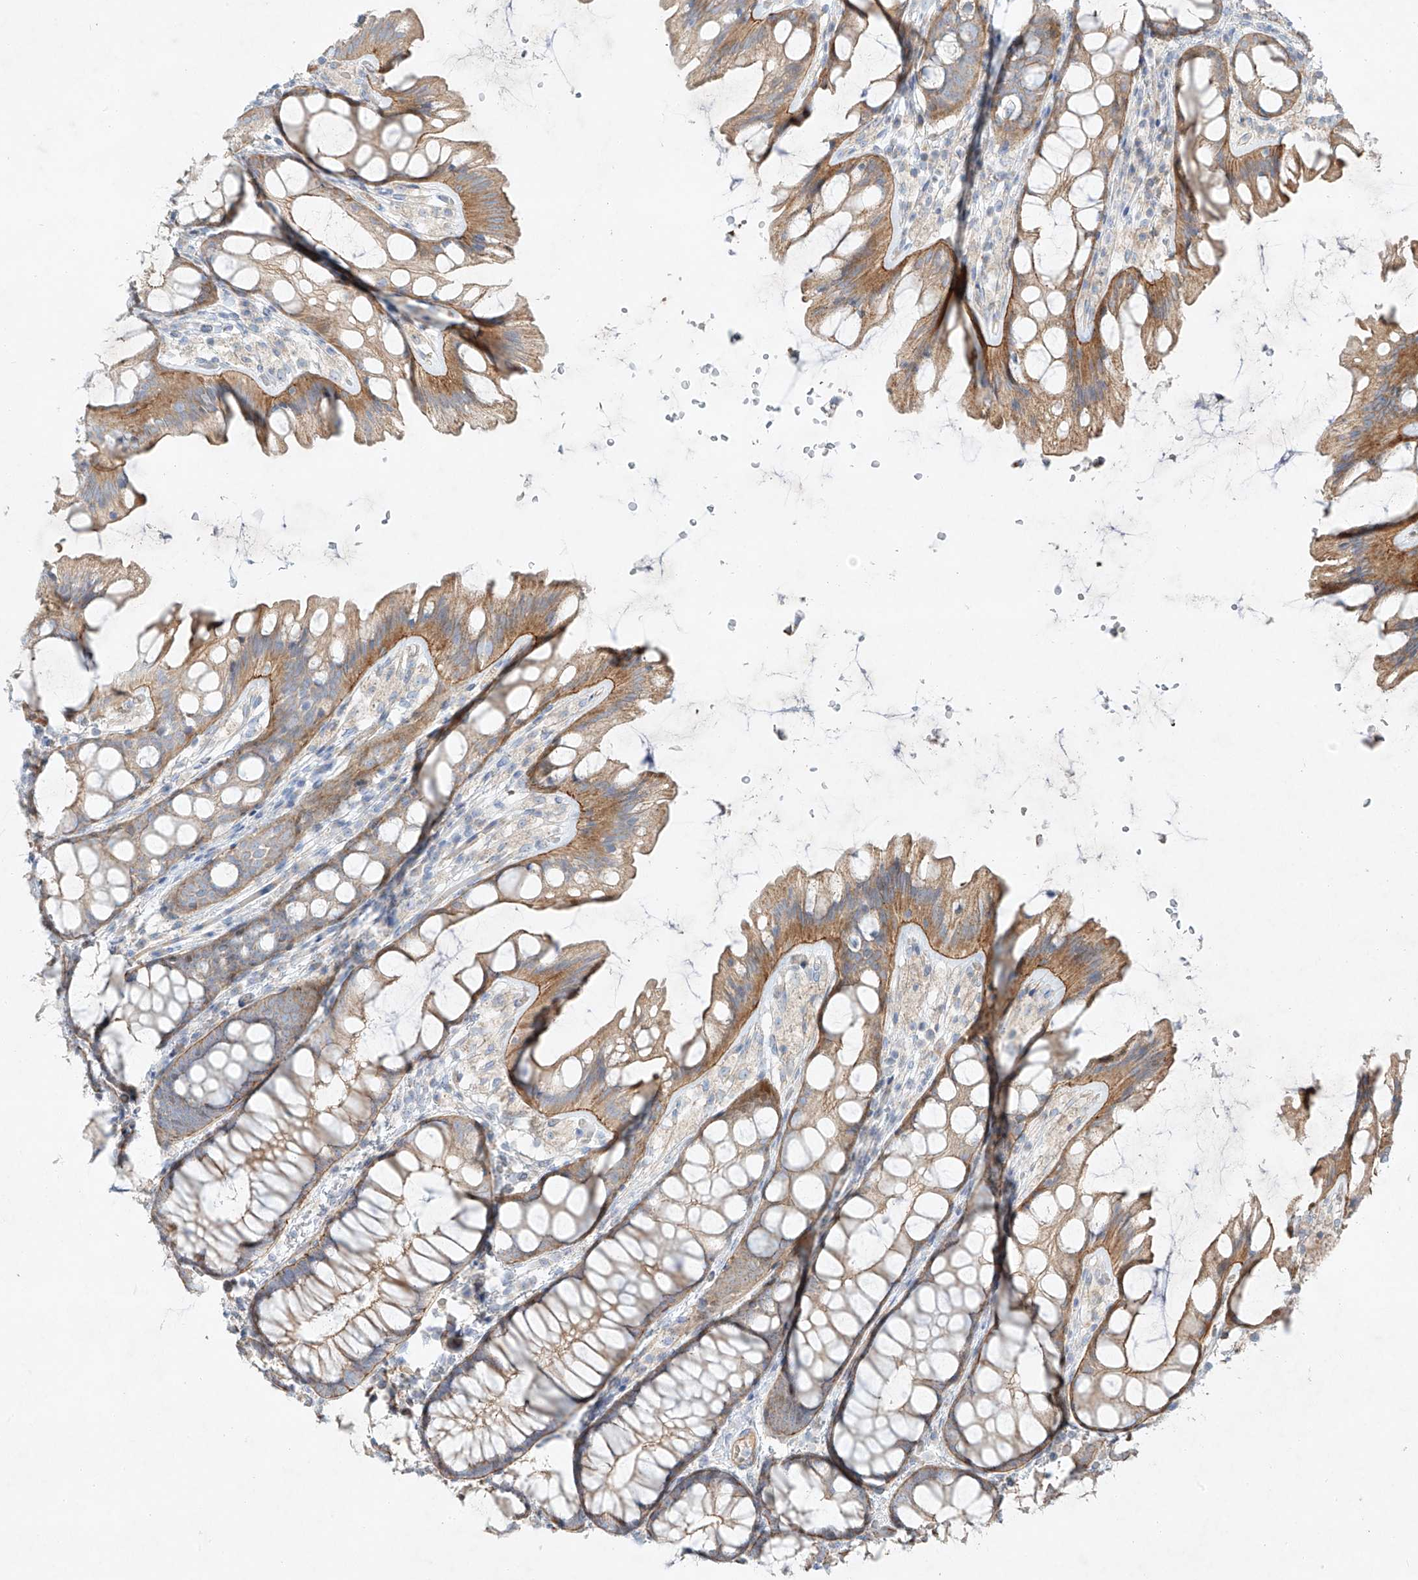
{"staining": {"intensity": "weak", "quantity": "25%-75%", "location": "cytoplasmic/membranous"}, "tissue": "colon", "cell_type": "Endothelial cells", "image_type": "normal", "snomed": [{"axis": "morphology", "description": "Normal tissue, NOS"}, {"axis": "topography", "description": "Colon"}], "caption": "A high-resolution photomicrograph shows IHC staining of unremarkable colon, which exhibits weak cytoplasmic/membranous positivity in about 25%-75% of endothelial cells.", "gene": "AJM1", "patient": {"sex": "male", "age": 47}}